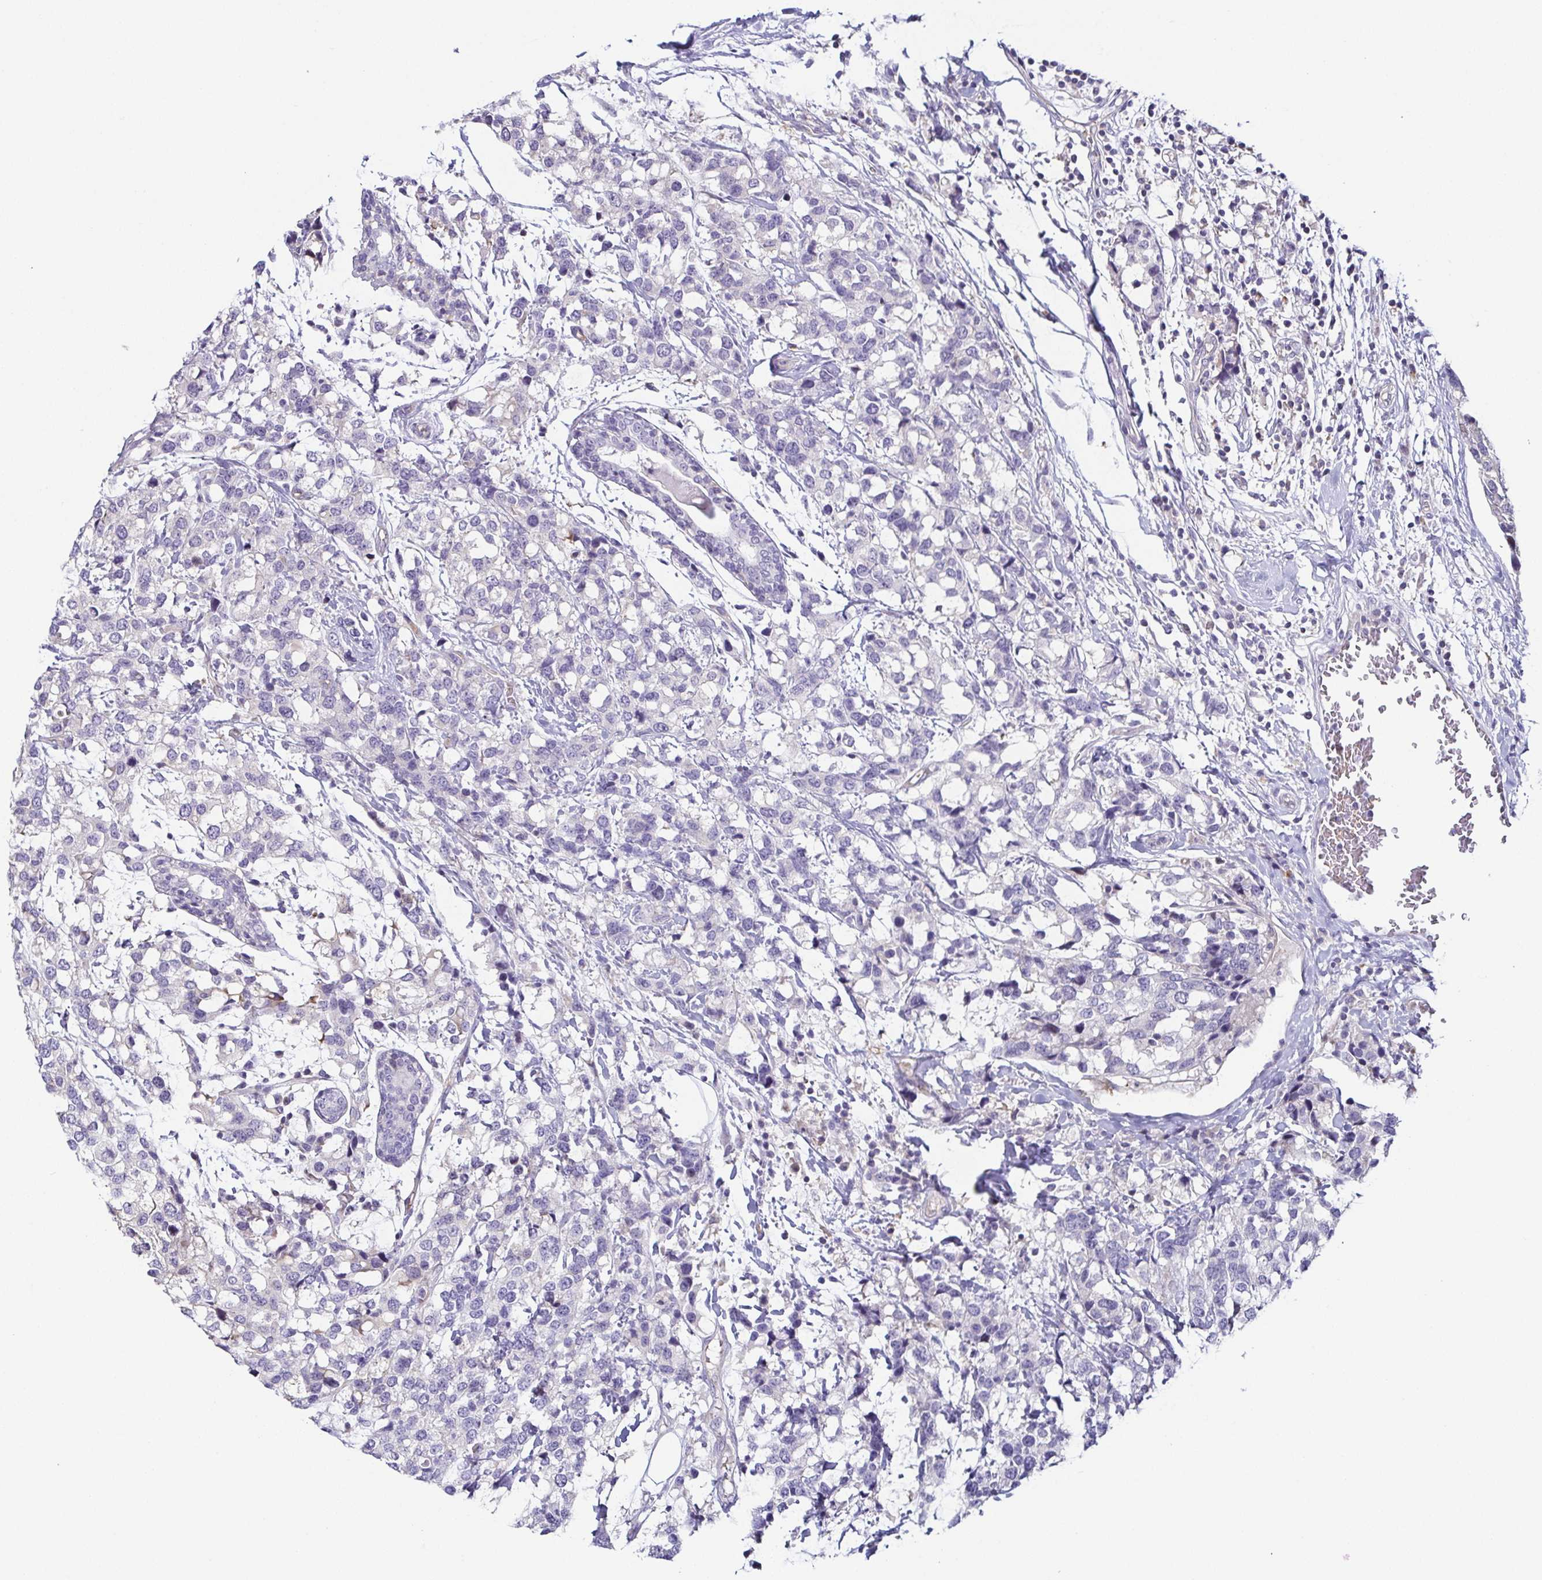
{"staining": {"intensity": "negative", "quantity": "none", "location": "none"}, "tissue": "breast cancer", "cell_type": "Tumor cells", "image_type": "cancer", "snomed": [{"axis": "morphology", "description": "Lobular carcinoma"}, {"axis": "topography", "description": "Breast"}], "caption": "Breast lobular carcinoma was stained to show a protein in brown. There is no significant expression in tumor cells. (DAB immunohistochemistry, high magnification).", "gene": "FAM162B", "patient": {"sex": "female", "age": 59}}